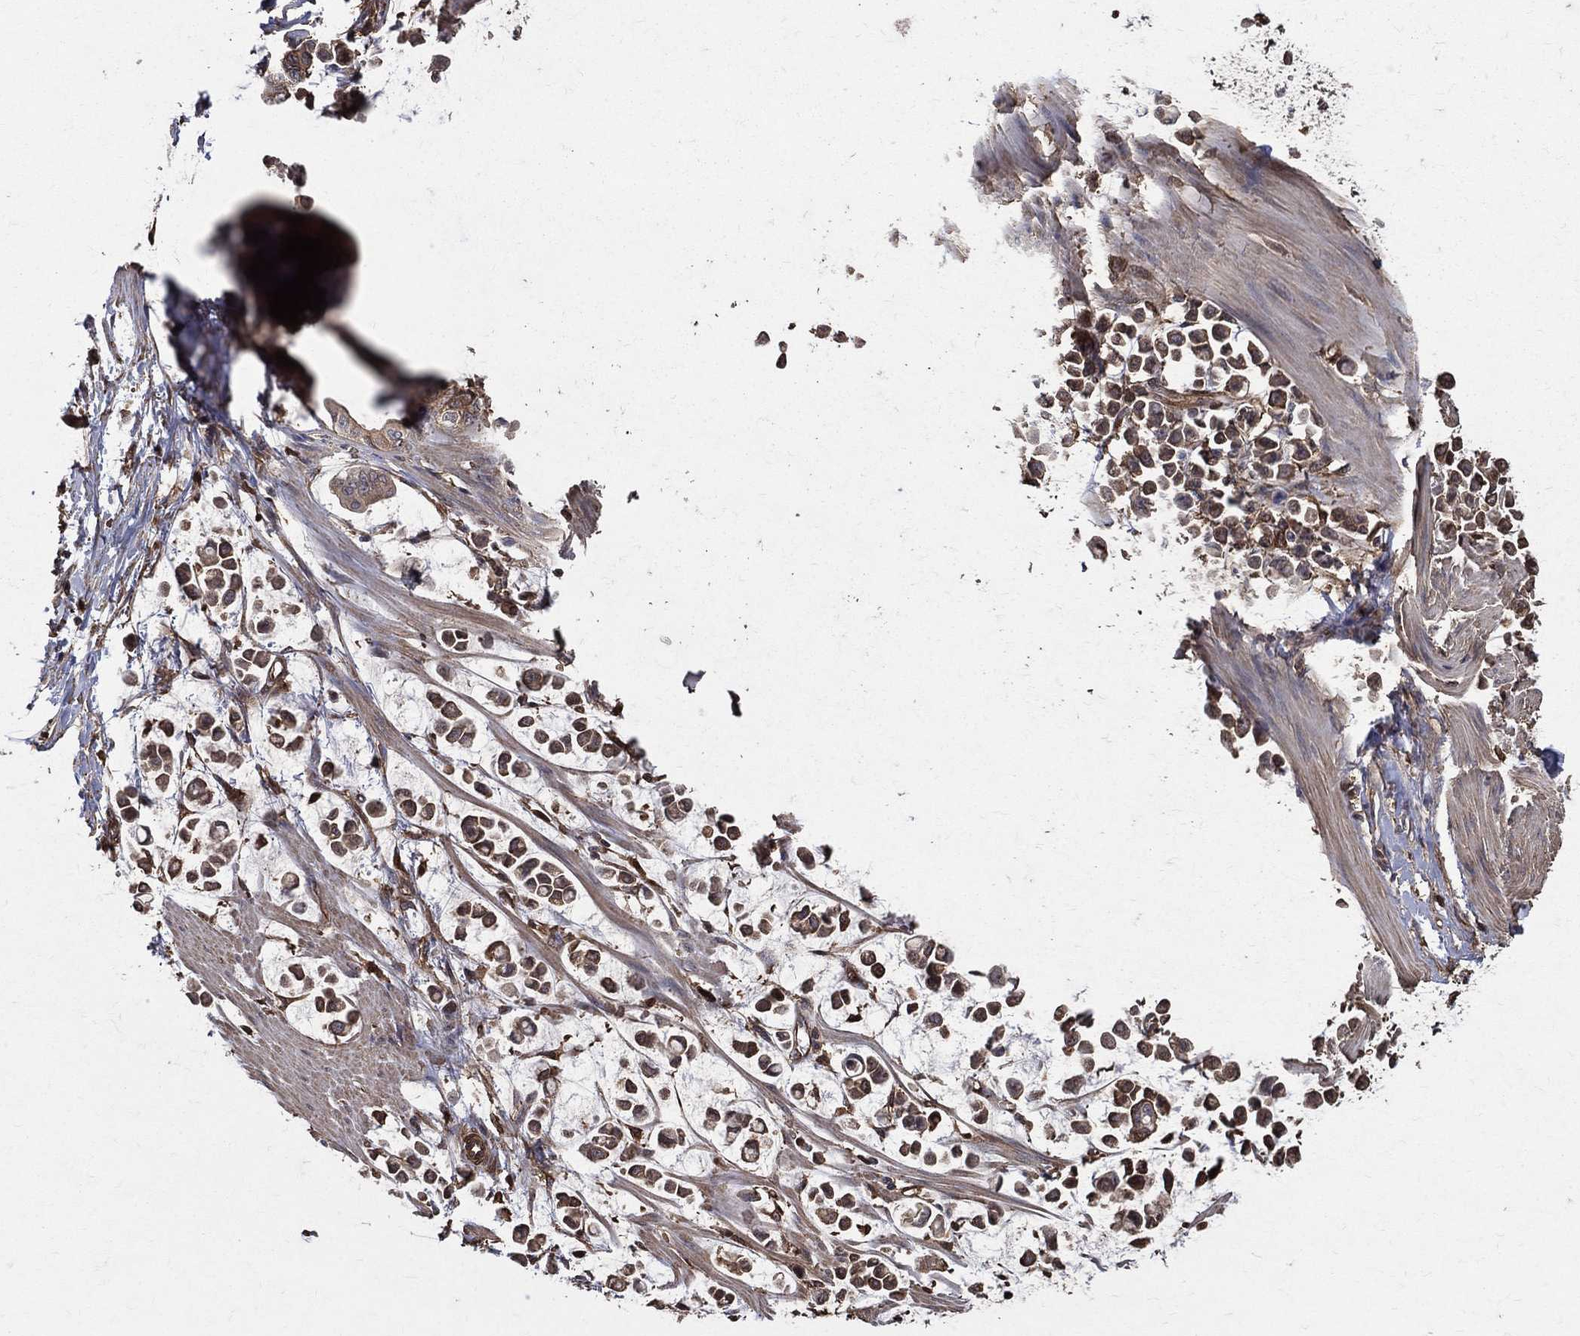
{"staining": {"intensity": "strong", "quantity": ">75%", "location": "cytoplasmic/membranous"}, "tissue": "stomach cancer", "cell_type": "Tumor cells", "image_type": "cancer", "snomed": [{"axis": "morphology", "description": "Adenocarcinoma, NOS"}, {"axis": "topography", "description": "Stomach"}], "caption": "An image showing strong cytoplasmic/membranous positivity in approximately >75% of tumor cells in stomach cancer (adenocarcinoma), as visualized by brown immunohistochemical staining.", "gene": "DPYSL2", "patient": {"sex": "male", "age": 82}}